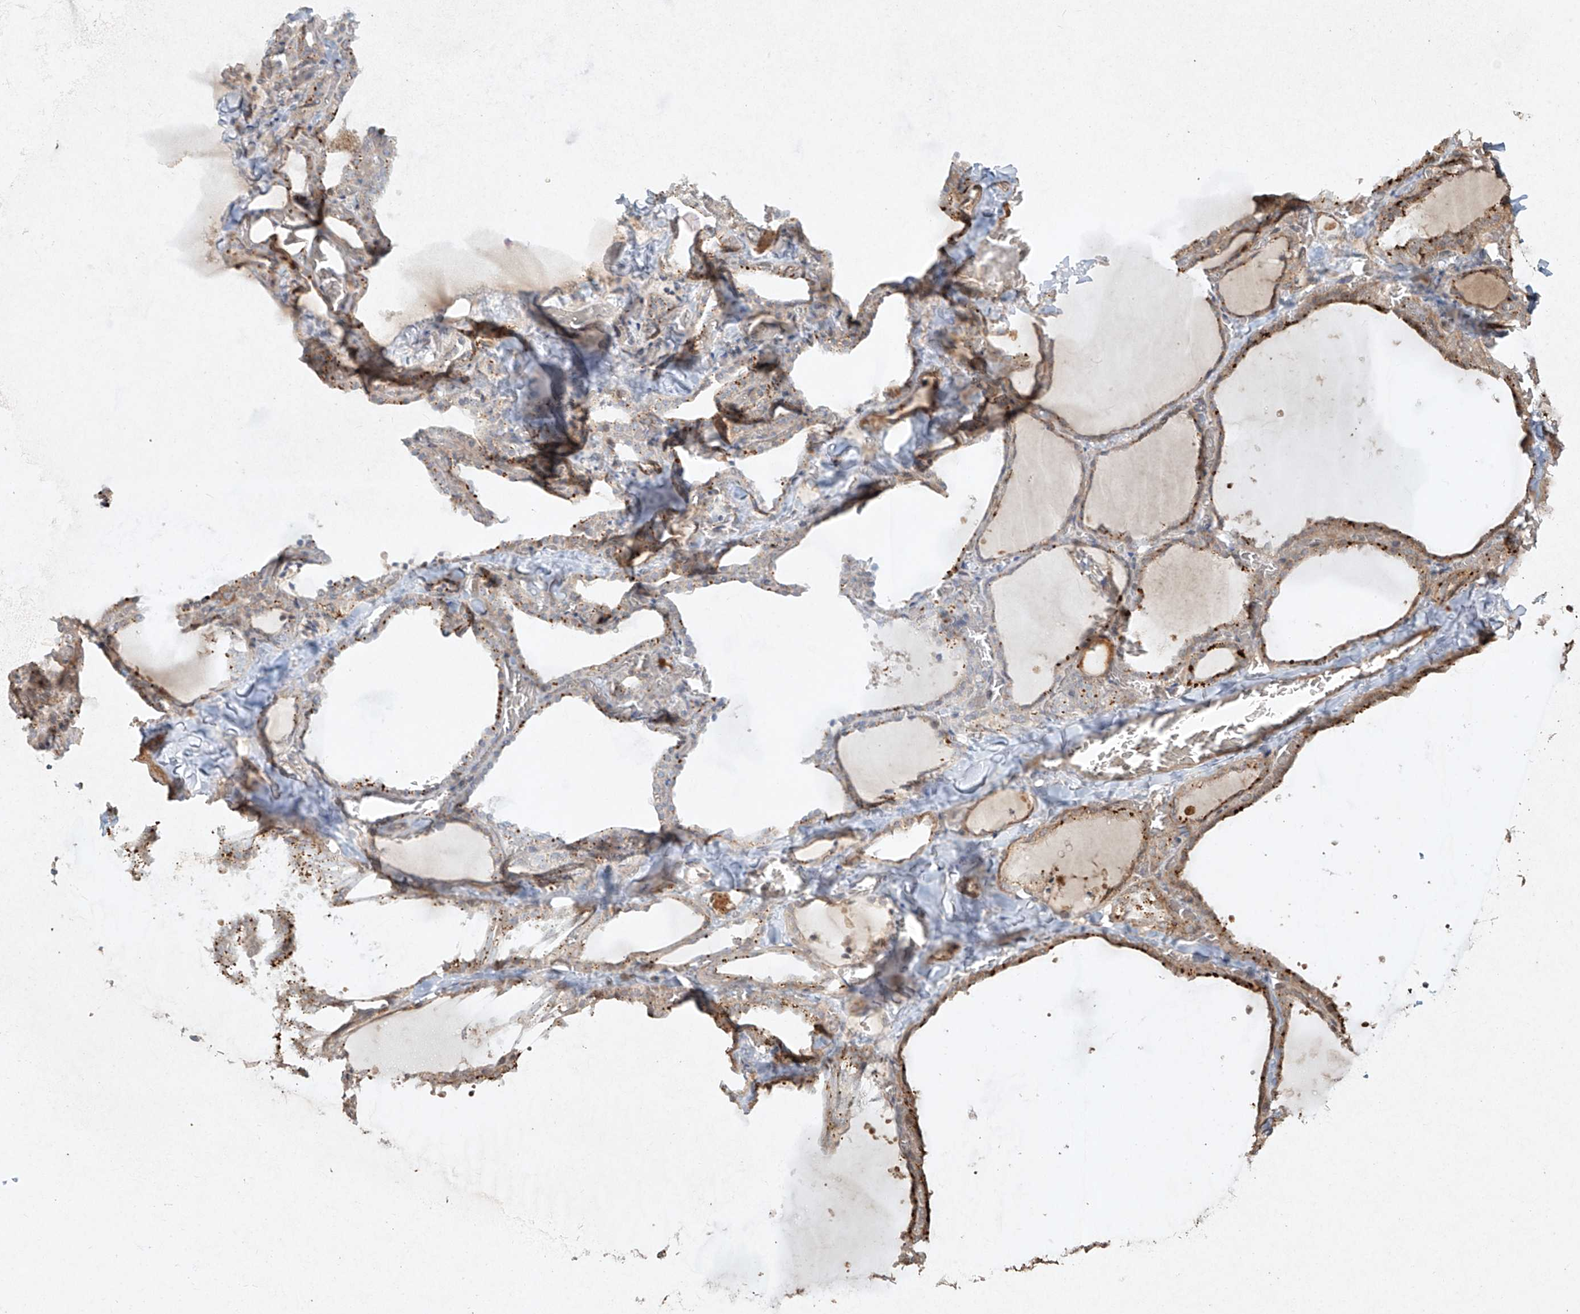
{"staining": {"intensity": "moderate", "quantity": "25%-75%", "location": "cytoplasmic/membranous"}, "tissue": "thyroid gland", "cell_type": "Glandular cells", "image_type": "normal", "snomed": [{"axis": "morphology", "description": "Normal tissue, NOS"}, {"axis": "topography", "description": "Thyroid gland"}], "caption": "Unremarkable thyroid gland was stained to show a protein in brown. There is medium levels of moderate cytoplasmic/membranous positivity in about 25%-75% of glandular cells. Using DAB (brown) and hematoxylin (blue) stains, captured at high magnification using brightfield microscopy.", "gene": "CYYR1", "patient": {"sex": "female", "age": 22}}